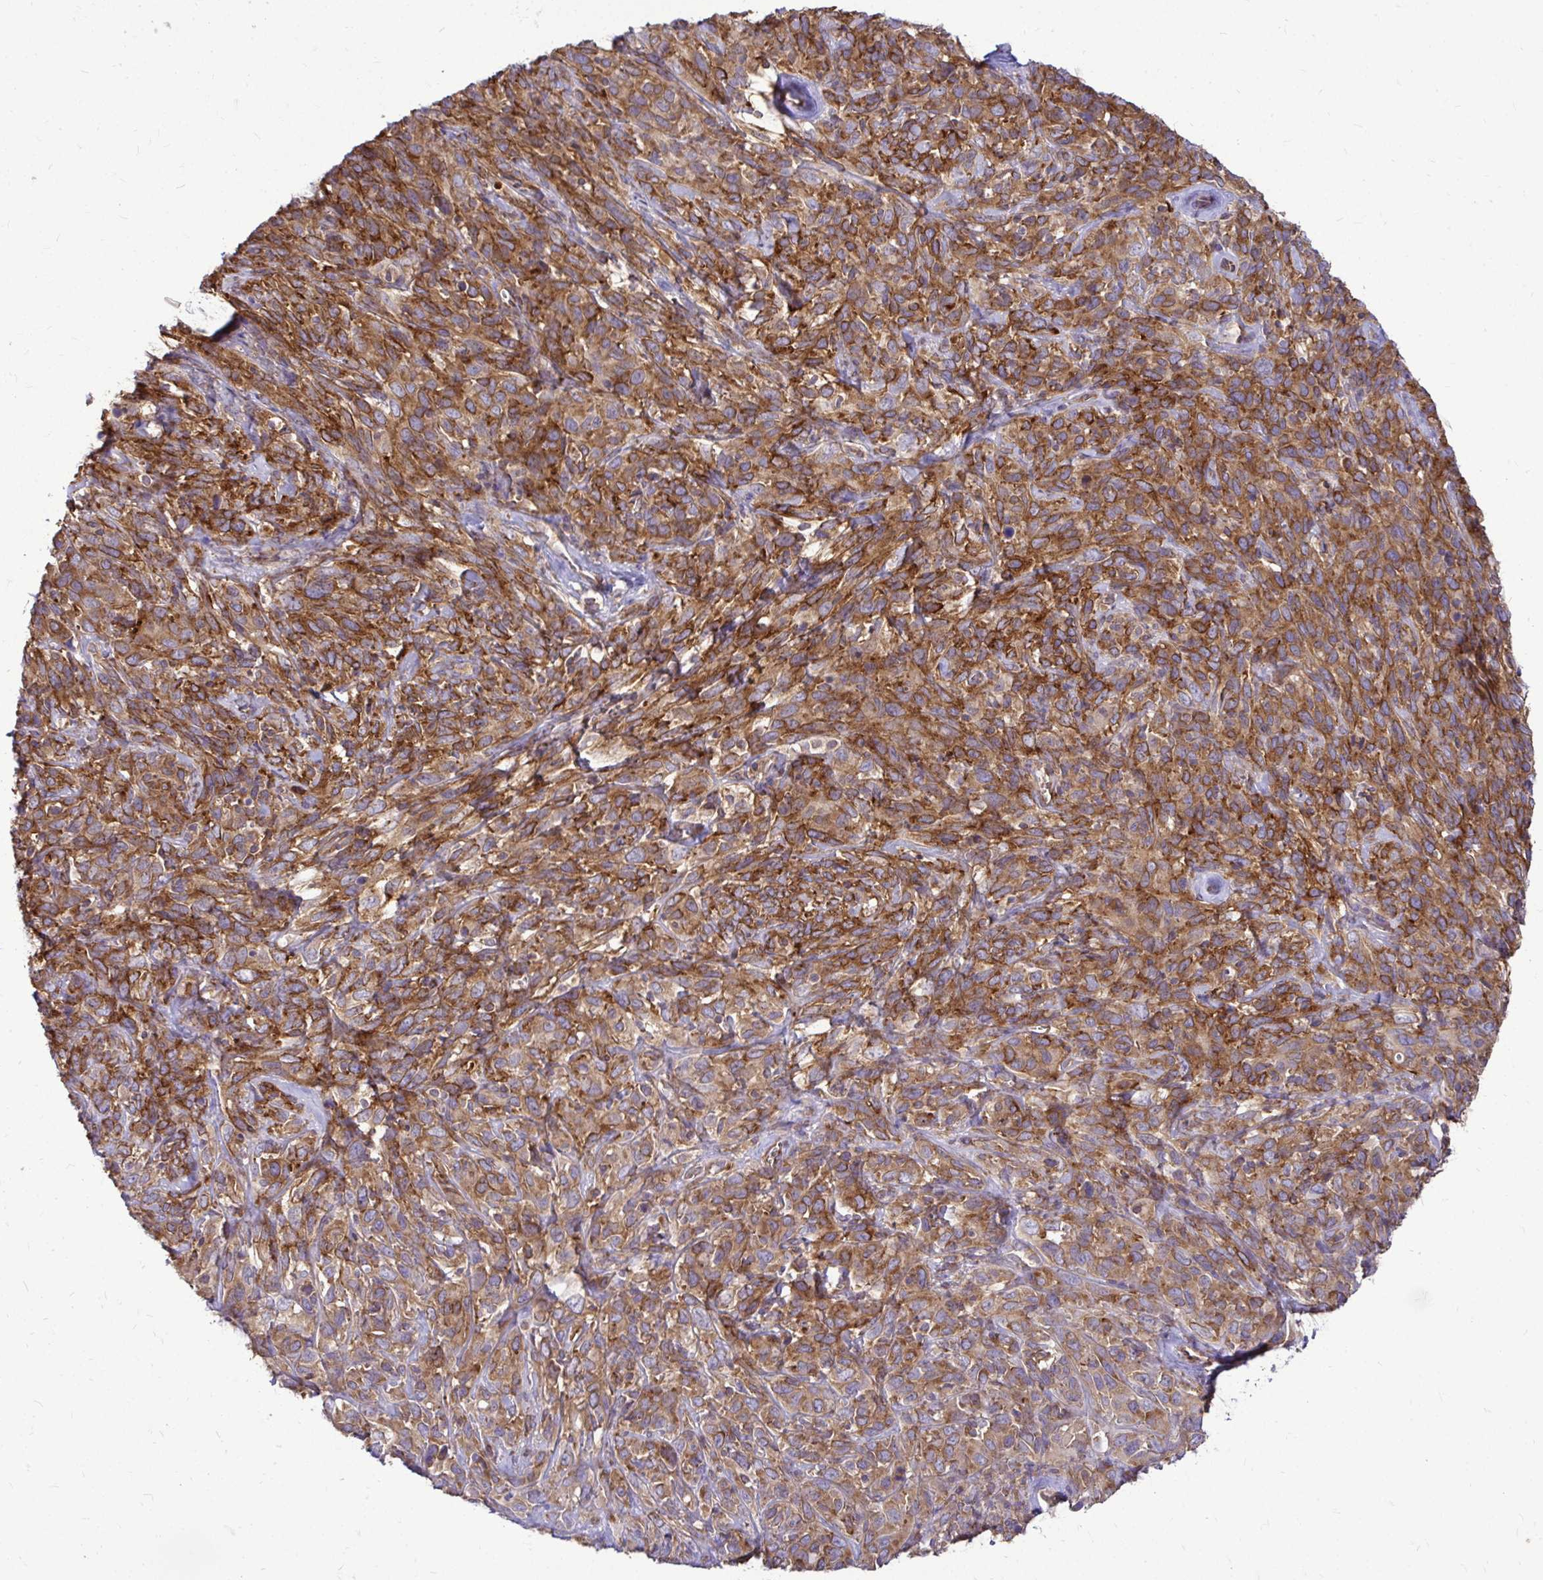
{"staining": {"intensity": "strong", "quantity": ">75%", "location": "cytoplasmic/membranous"}, "tissue": "cervical cancer", "cell_type": "Tumor cells", "image_type": "cancer", "snomed": [{"axis": "morphology", "description": "Normal tissue, NOS"}, {"axis": "morphology", "description": "Squamous cell carcinoma, NOS"}, {"axis": "topography", "description": "Cervix"}], "caption": "Cervical squamous cell carcinoma stained with IHC reveals strong cytoplasmic/membranous staining in approximately >75% of tumor cells.", "gene": "FMR1", "patient": {"sex": "female", "age": 51}}